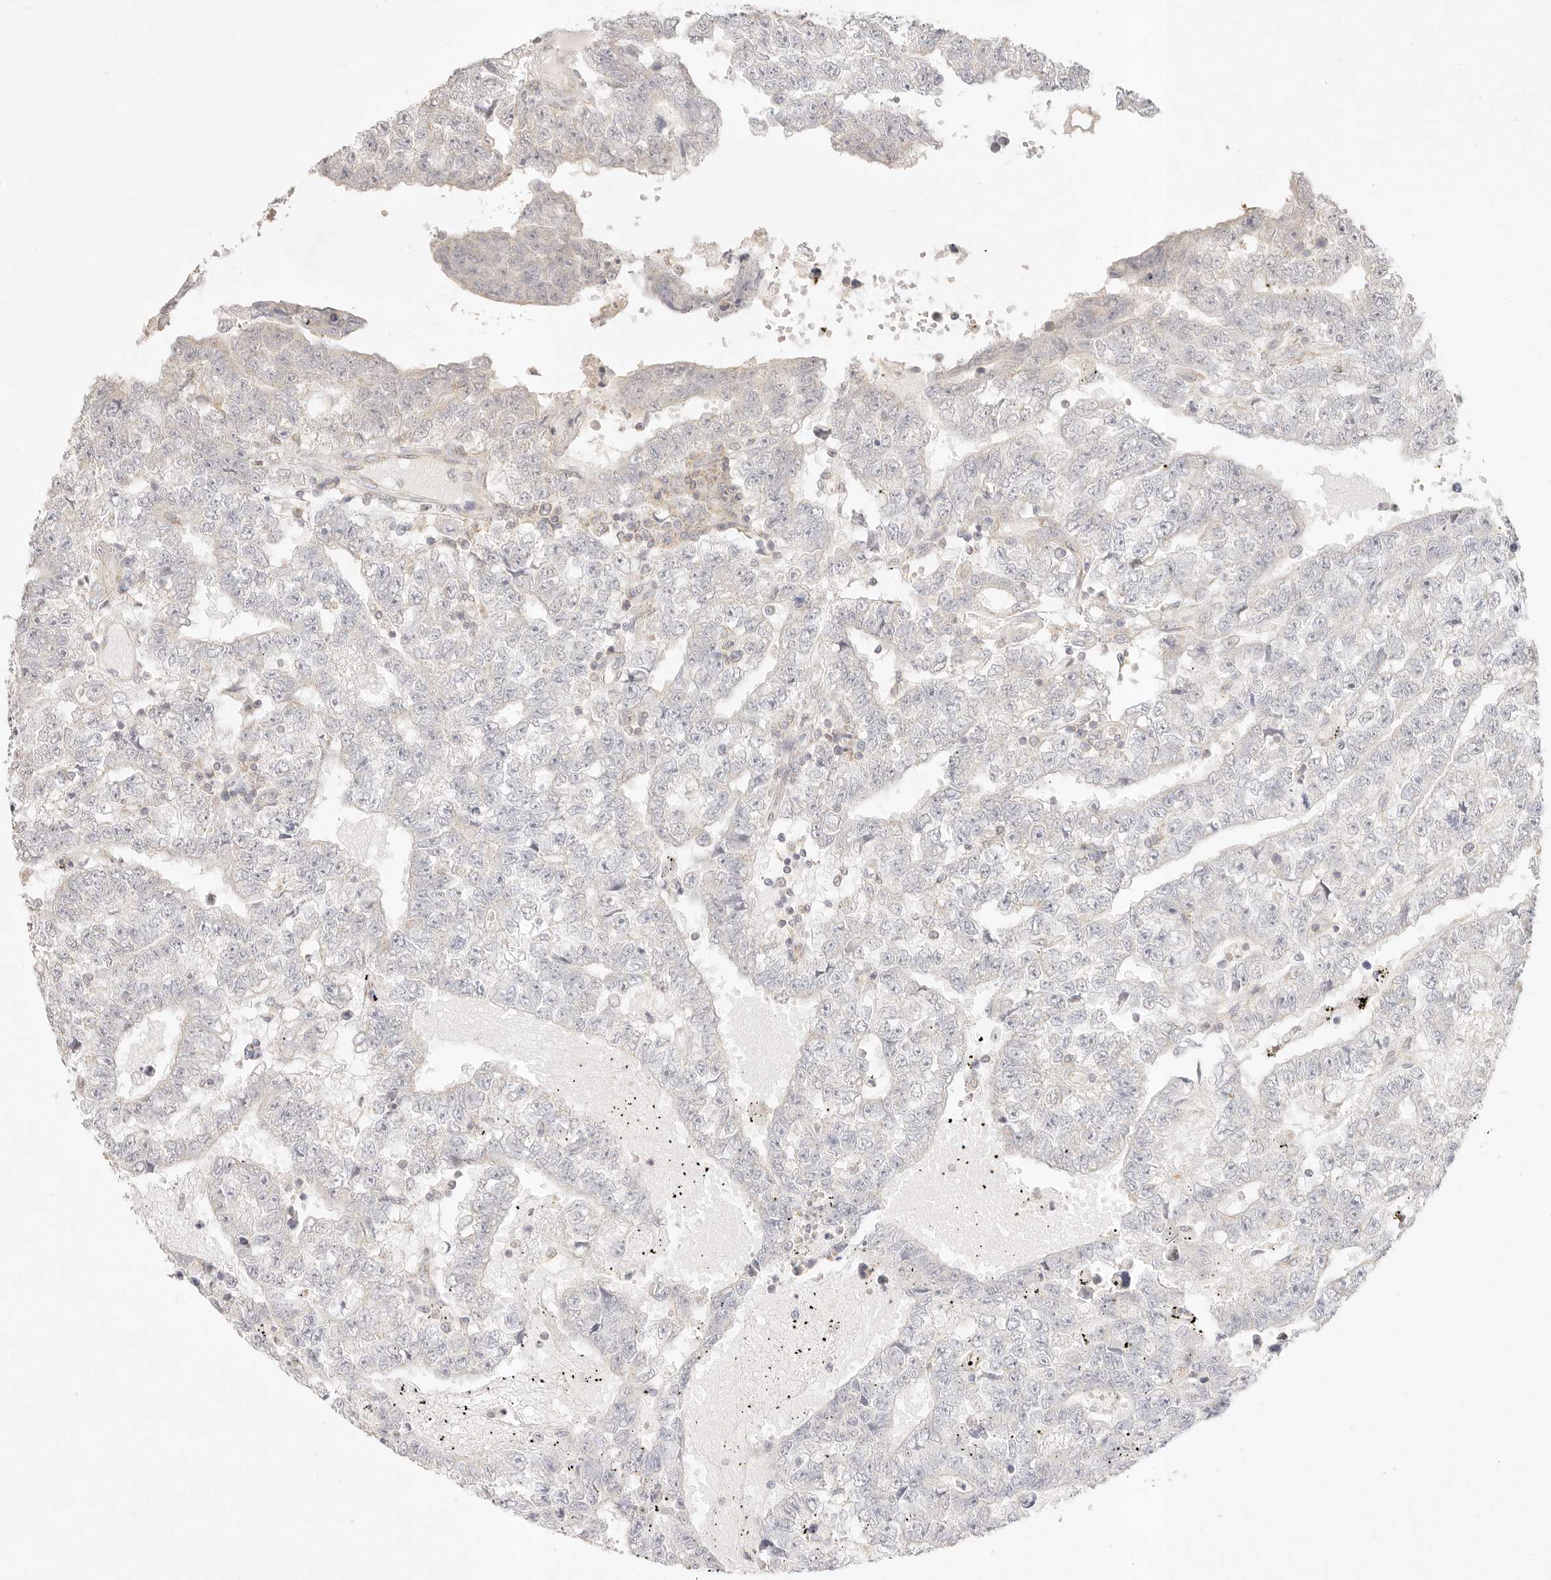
{"staining": {"intensity": "negative", "quantity": "none", "location": "none"}, "tissue": "testis cancer", "cell_type": "Tumor cells", "image_type": "cancer", "snomed": [{"axis": "morphology", "description": "Carcinoma, Embryonal, NOS"}, {"axis": "topography", "description": "Testis"}], "caption": "There is no significant positivity in tumor cells of testis cancer.", "gene": "GPR156", "patient": {"sex": "male", "age": 25}}